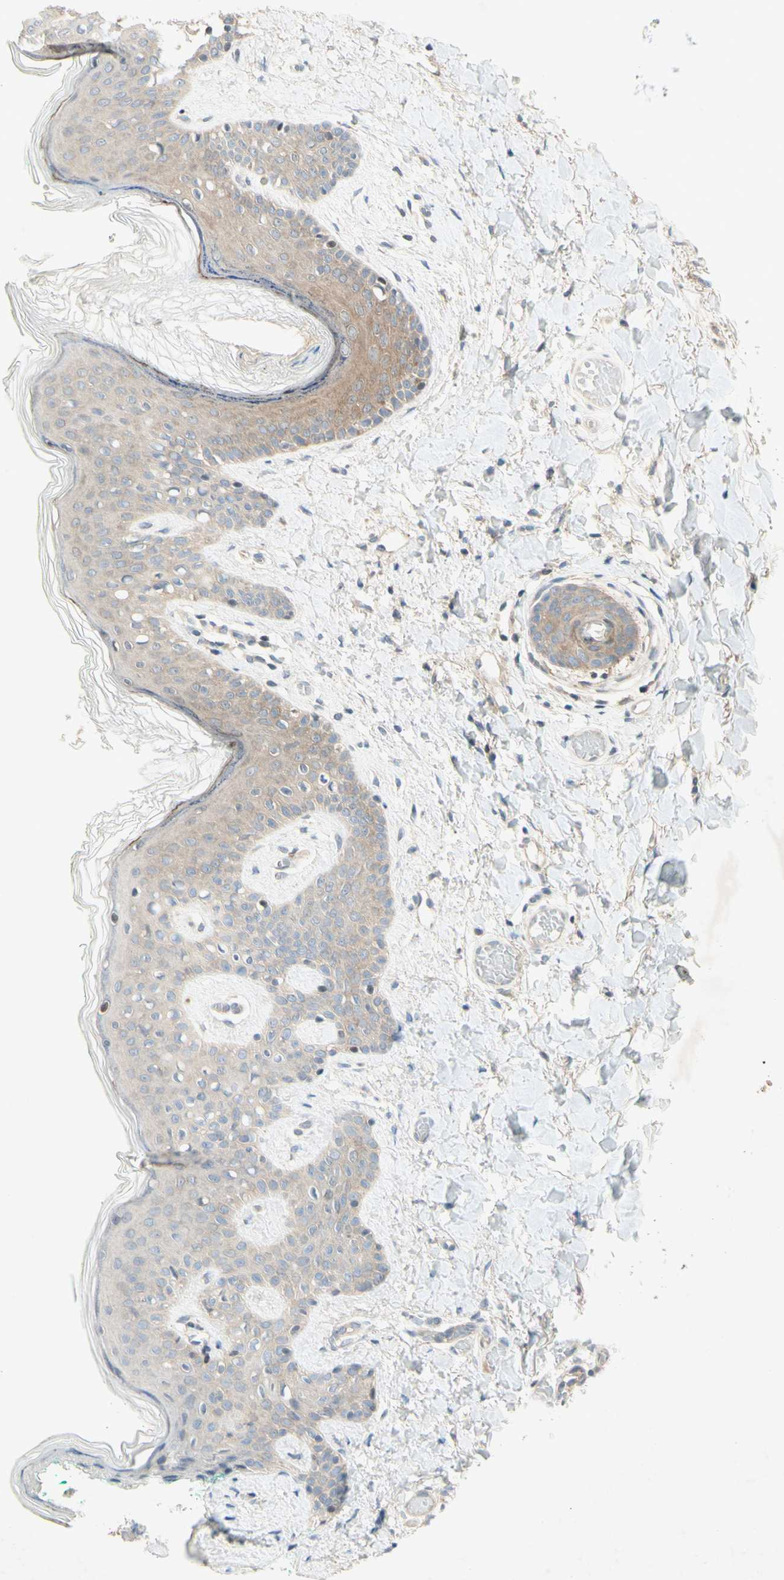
{"staining": {"intensity": "negative", "quantity": "none", "location": "none"}, "tissue": "skin", "cell_type": "Fibroblasts", "image_type": "normal", "snomed": [{"axis": "morphology", "description": "Normal tissue, NOS"}, {"axis": "topography", "description": "Skin"}], "caption": "A photomicrograph of human skin is negative for staining in fibroblasts. (DAB immunohistochemistry (IHC) with hematoxylin counter stain).", "gene": "ETF1", "patient": {"sex": "male", "age": 16}}